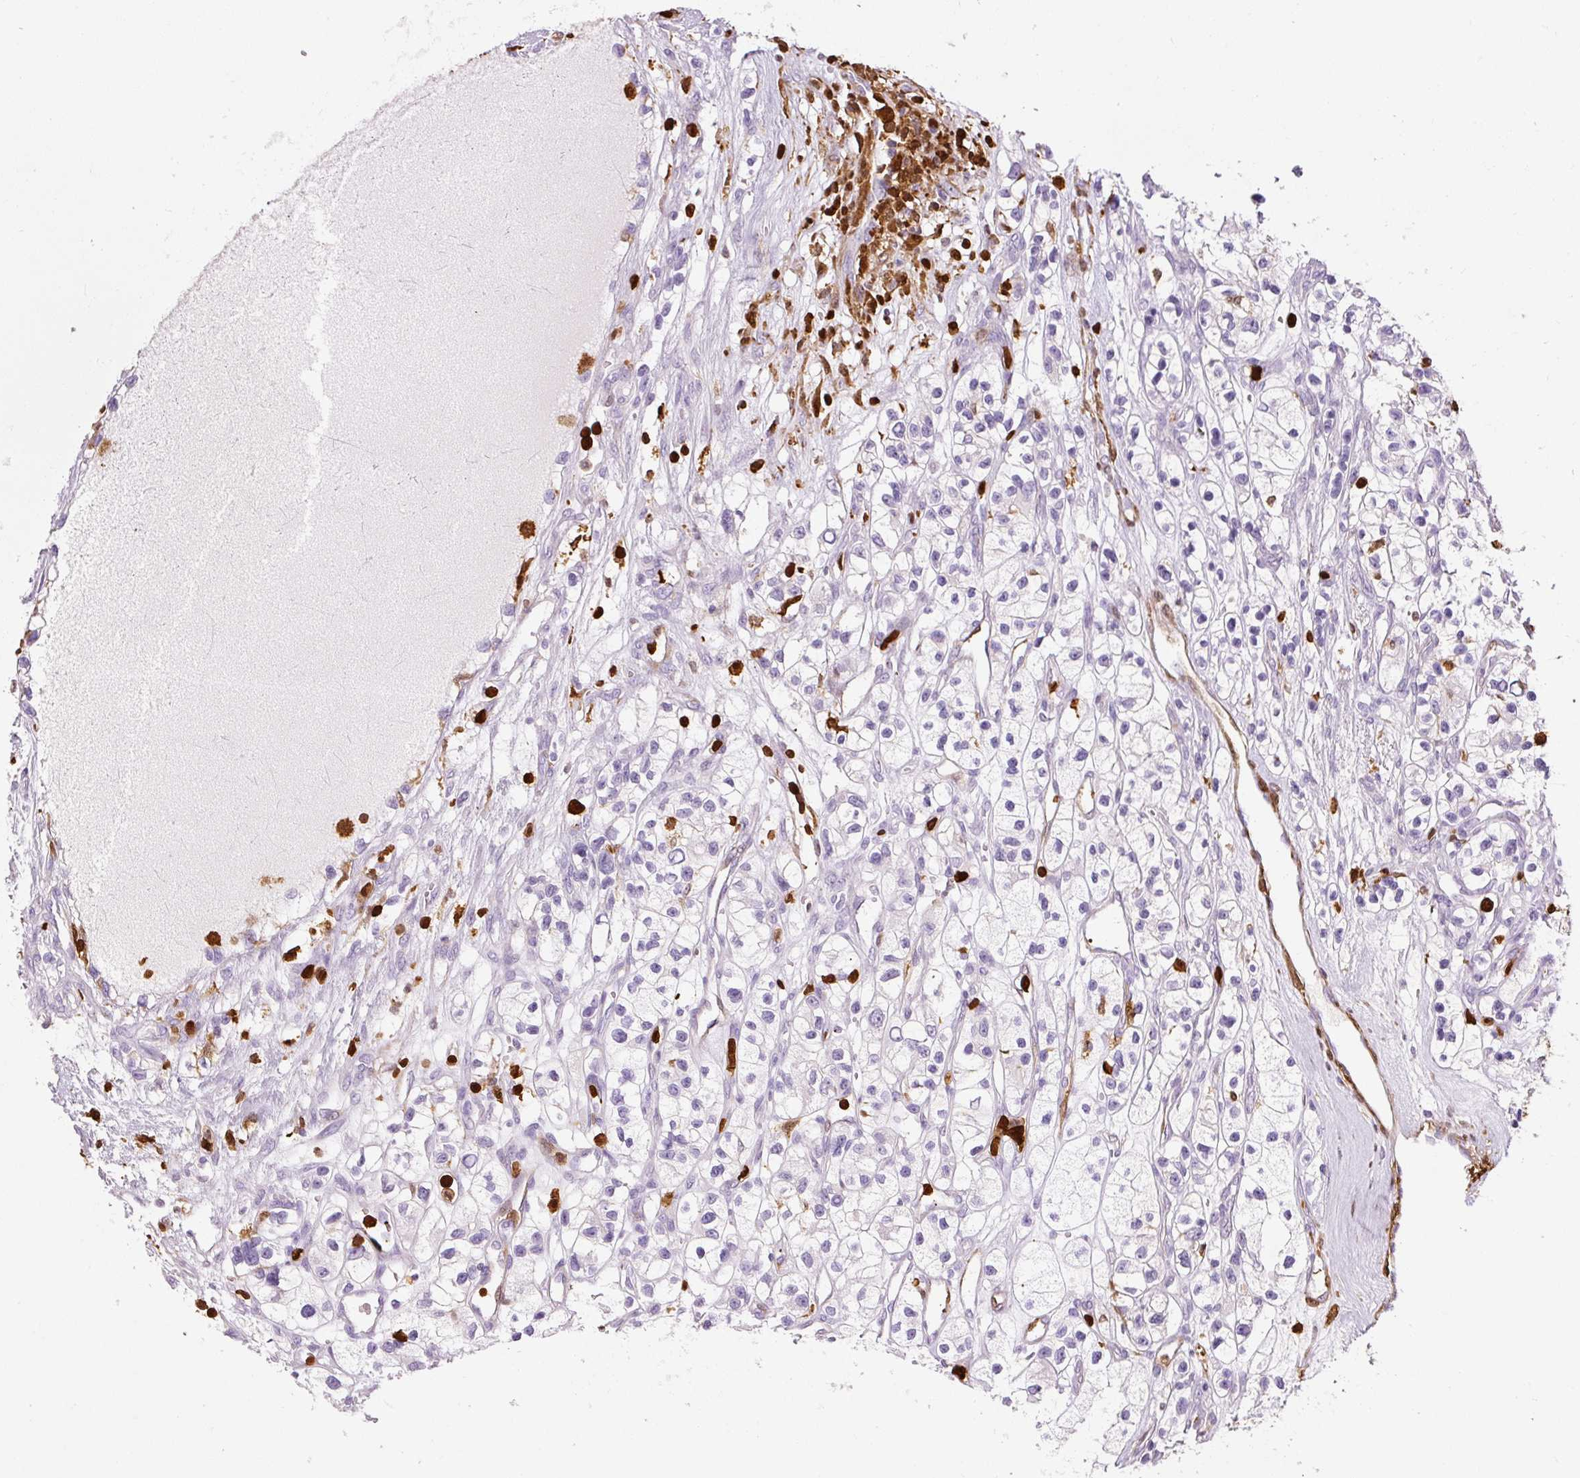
{"staining": {"intensity": "negative", "quantity": "none", "location": "none"}, "tissue": "renal cancer", "cell_type": "Tumor cells", "image_type": "cancer", "snomed": [{"axis": "morphology", "description": "Adenocarcinoma, NOS"}, {"axis": "topography", "description": "Kidney"}], "caption": "Tumor cells are negative for protein expression in human adenocarcinoma (renal). (IHC, brightfield microscopy, high magnification).", "gene": "S100A4", "patient": {"sex": "female", "age": 57}}